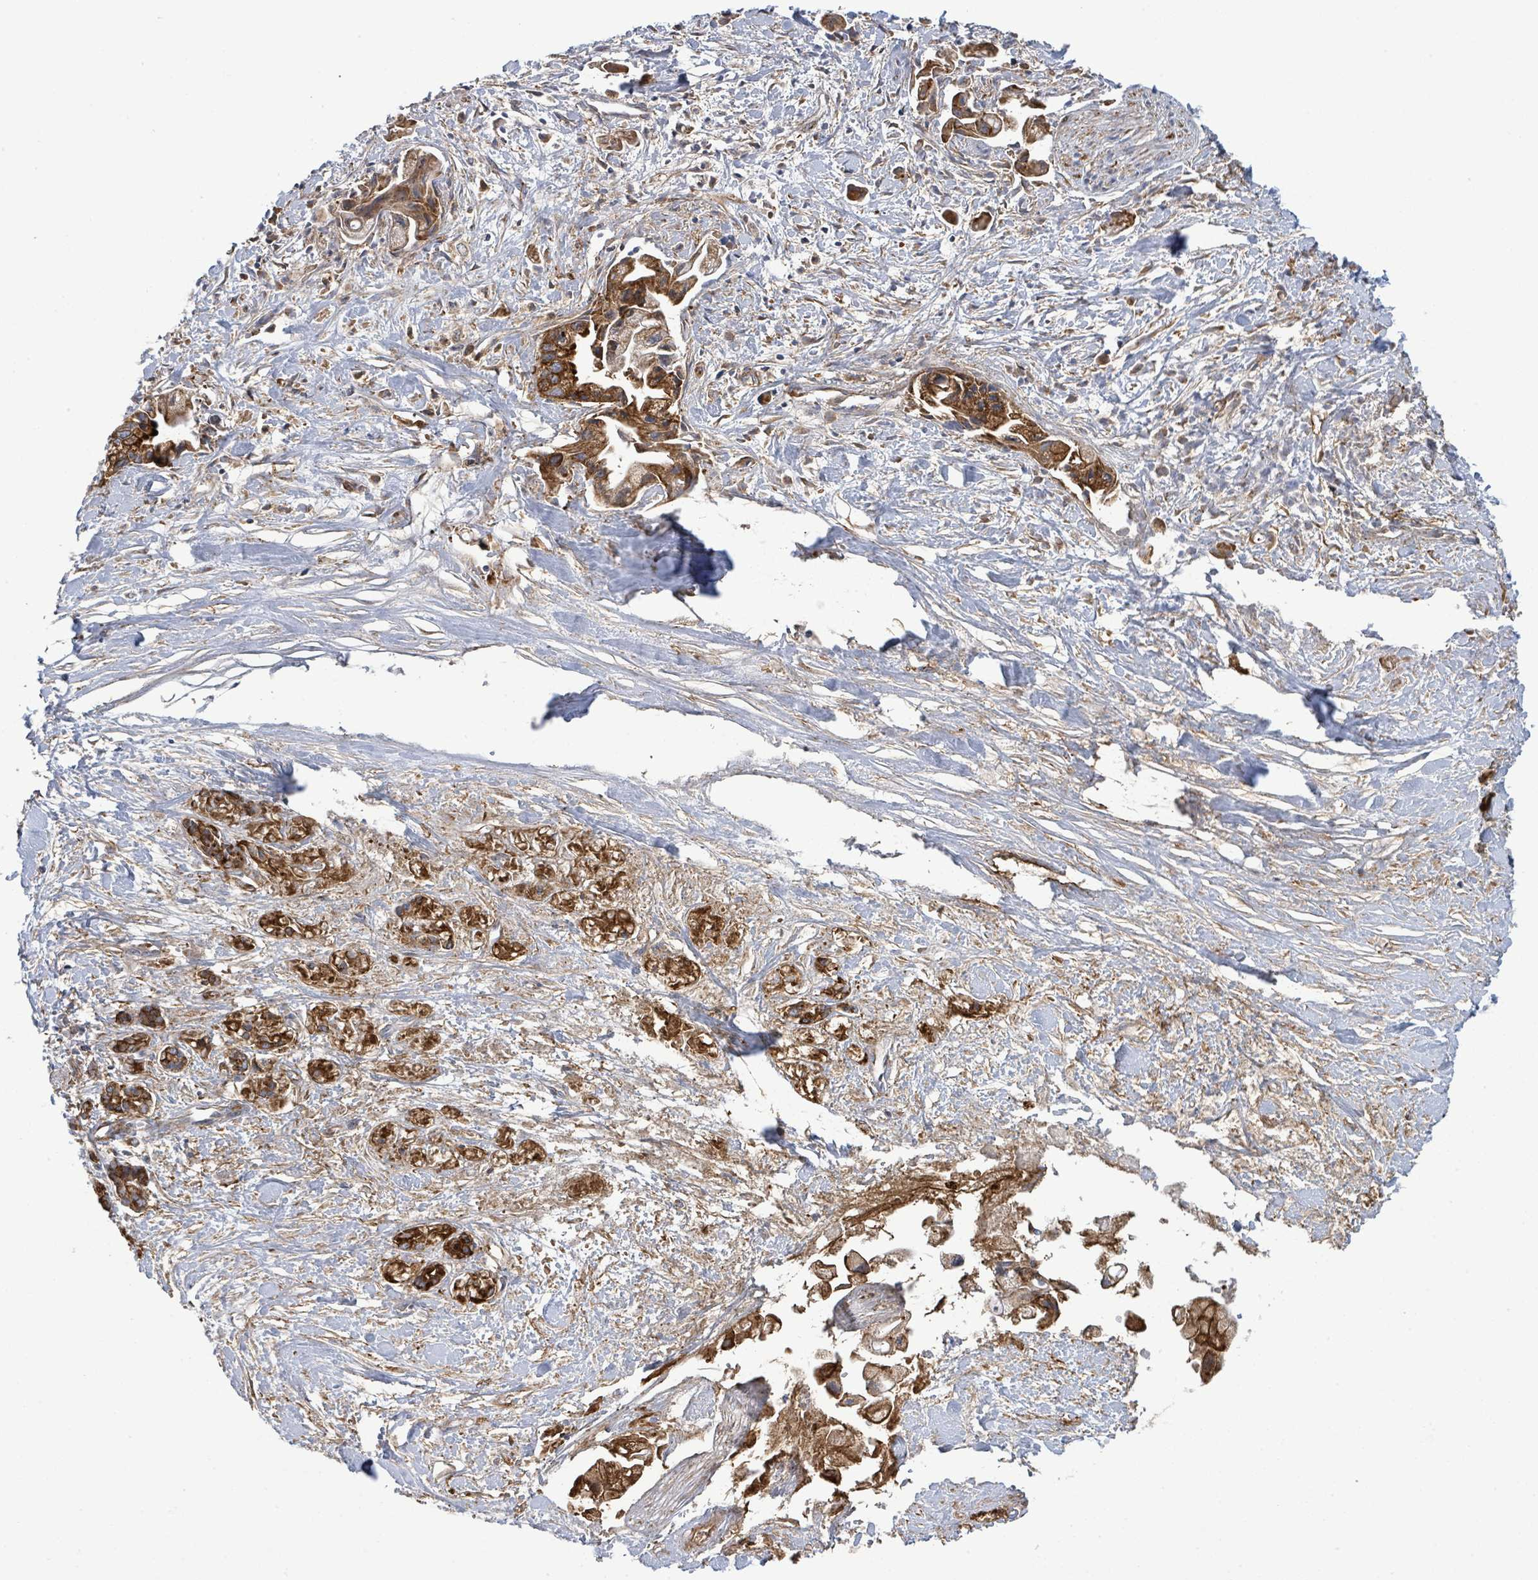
{"staining": {"intensity": "strong", "quantity": ">75%", "location": "cytoplasmic/membranous"}, "tissue": "pancreatic cancer", "cell_type": "Tumor cells", "image_type": "cancer", "snomed": [{"axis": "morphology", "description": "Adenocarcinoma, NOS"}, {"axis": "topography", "description": "Pancreas"}], "caption": "This is an image of immunohistochemistry staining of adenocarcinoma (pancreatic), which shows strong expression in the cytoplasmic/membranous of tumor cells.", "gene": "EGFL7", "patient": {"sex": "male", "age": 61}}